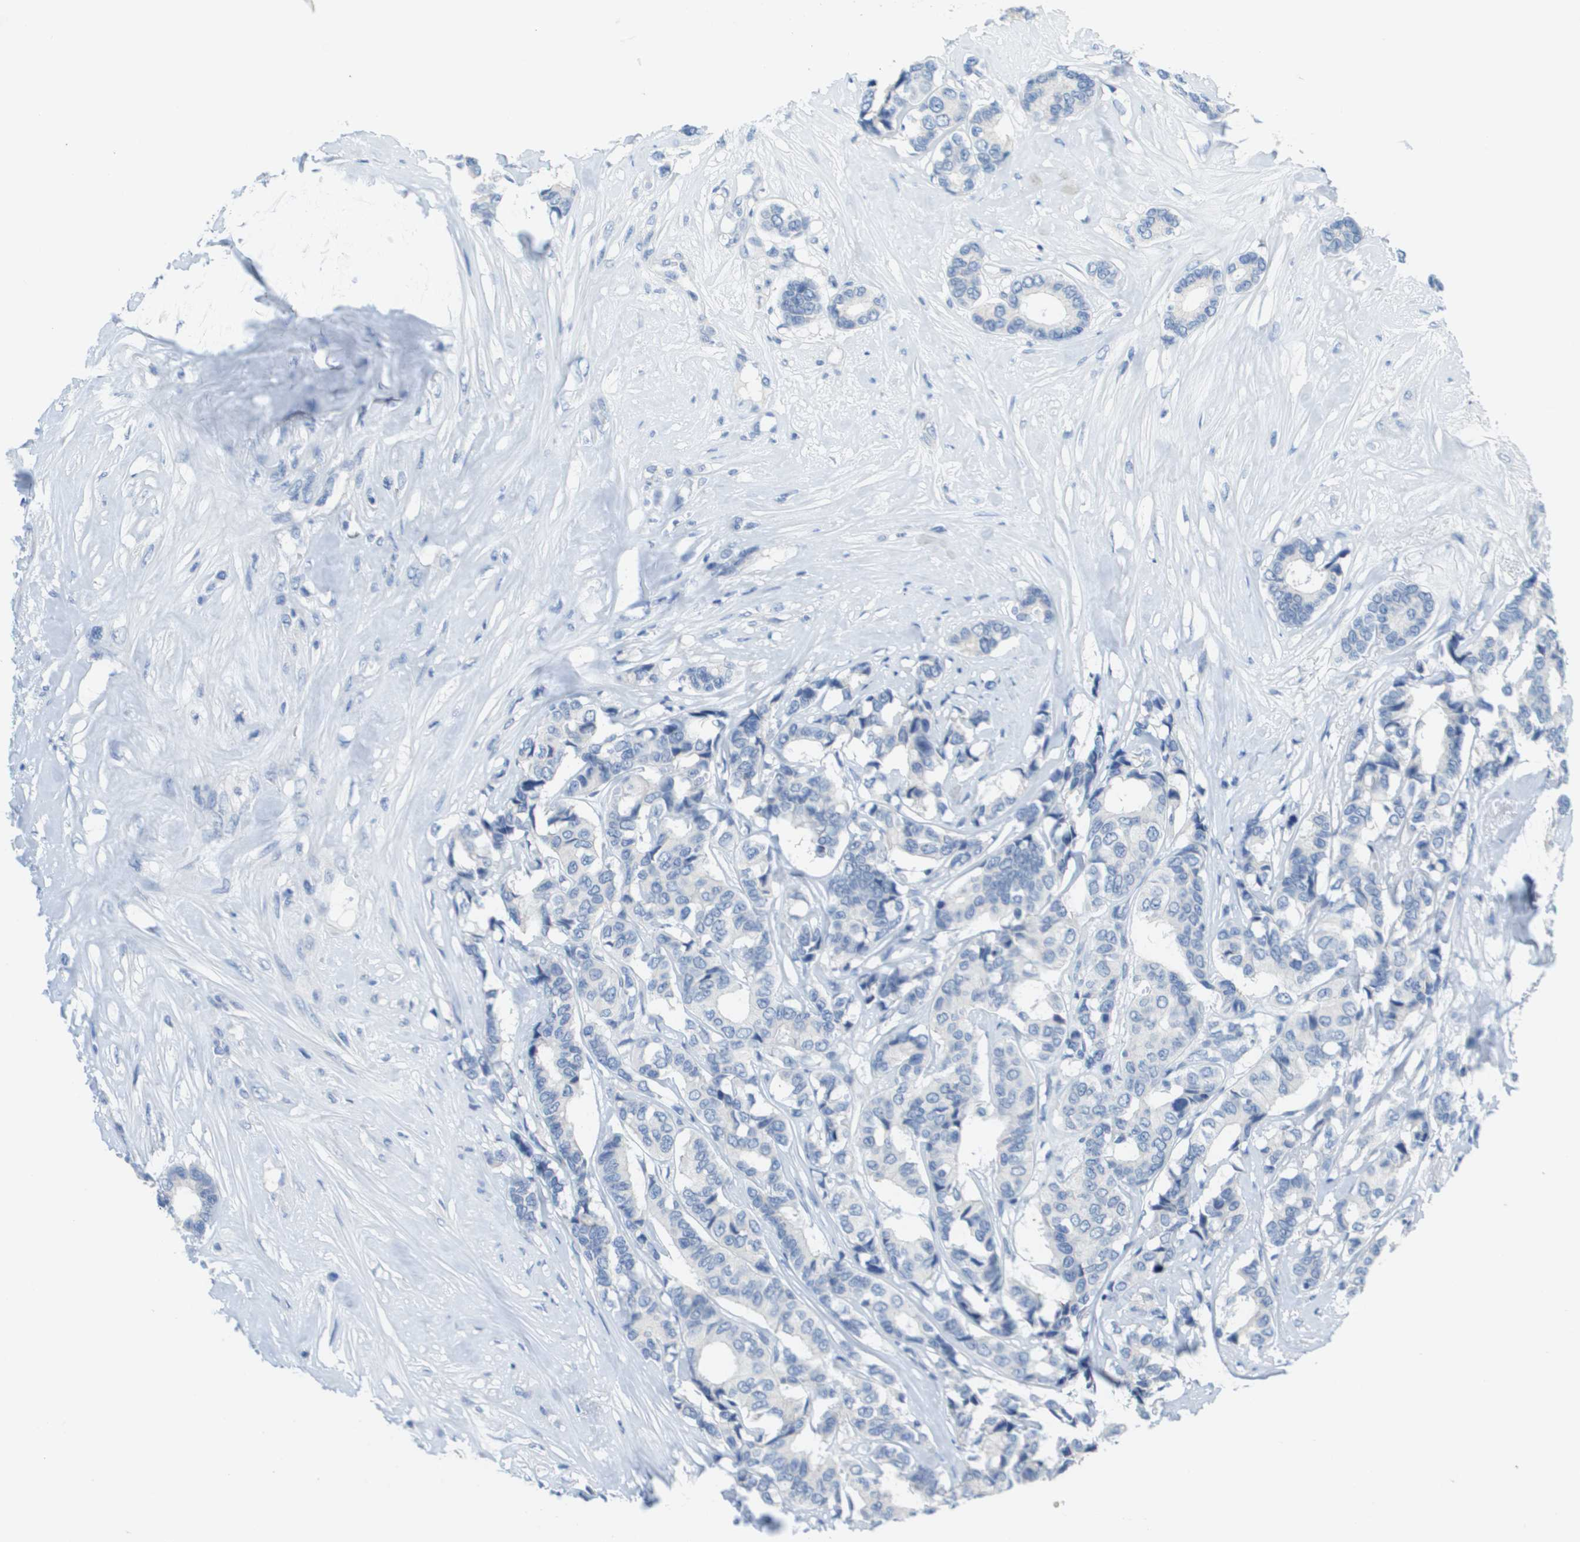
{"staining": {"intensity": "negative", "quantity": "none", "location": "none"}, "tissue": "breast cancer", "cell_type": "Tumor cells", "image_type": "cancer", "snomed": [{"axis": "morphology", "description": "Duct carcinoma"}, {"axis": "topography", "description": "Breast"}], "caption": "Tumor cells show no significant protein positivity in breast cancer (intraductal carcinoma). Nuclei are stained in blue.", "gene": "NCS1", "patient": {"sex": "female", "age": 87}}